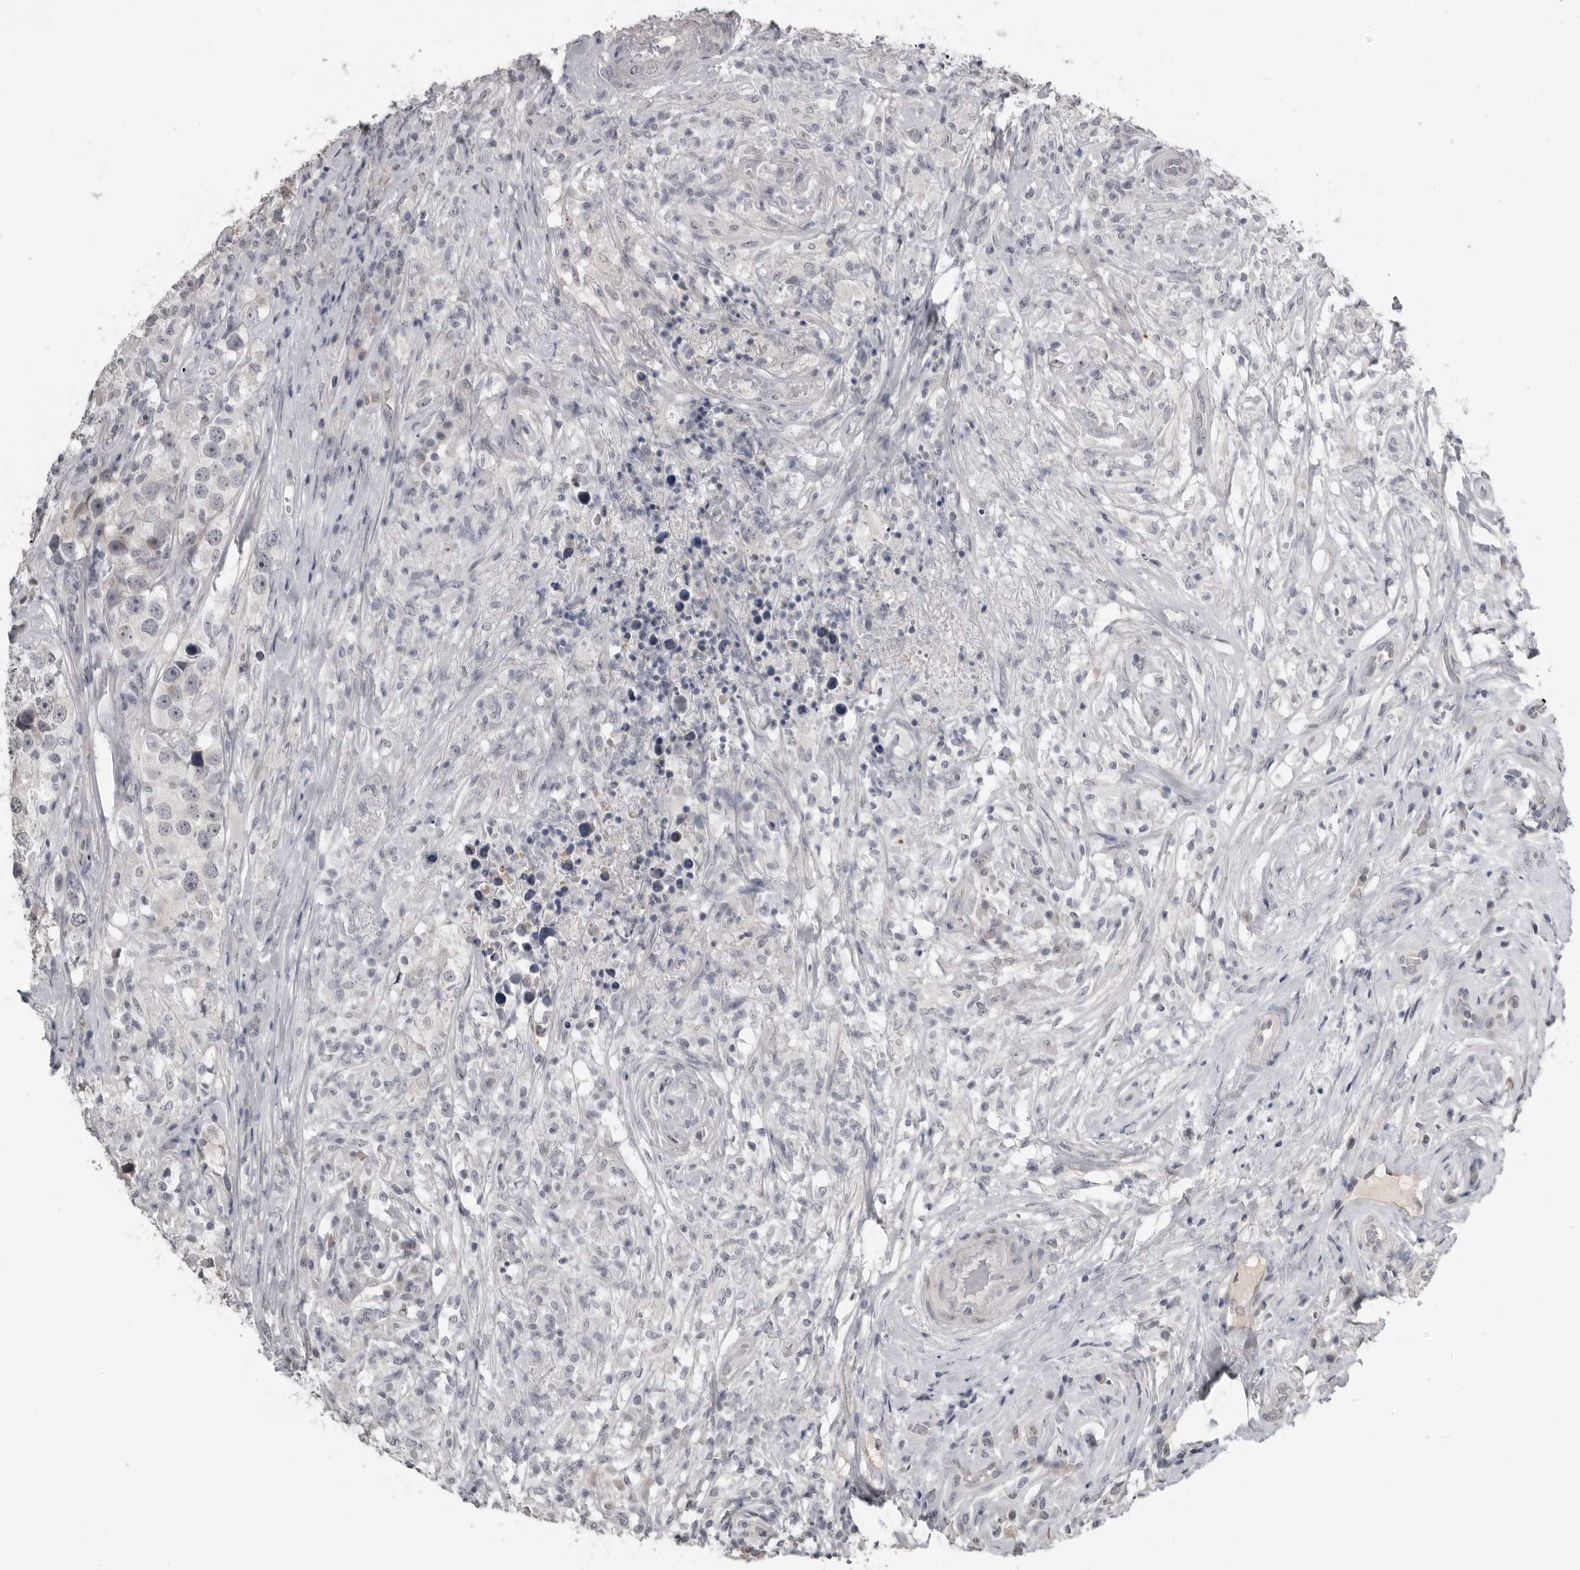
{"staining": {"intensity": "negative", "quantity": "none", "location": "none"}, "tissue": "testis cancer", "cell_type": "Tumor cells", "image_type": "cancer", "snomed": [{"axis": "morphology", "description": "Seminoma, NOS"}, {"axis": "topography", "description": "Testis"}], "caption": "Tumor cells show no significant staining in testis cancer.", "gene": "PRRX2", "patient": {"sex": "male", "age": 49}}